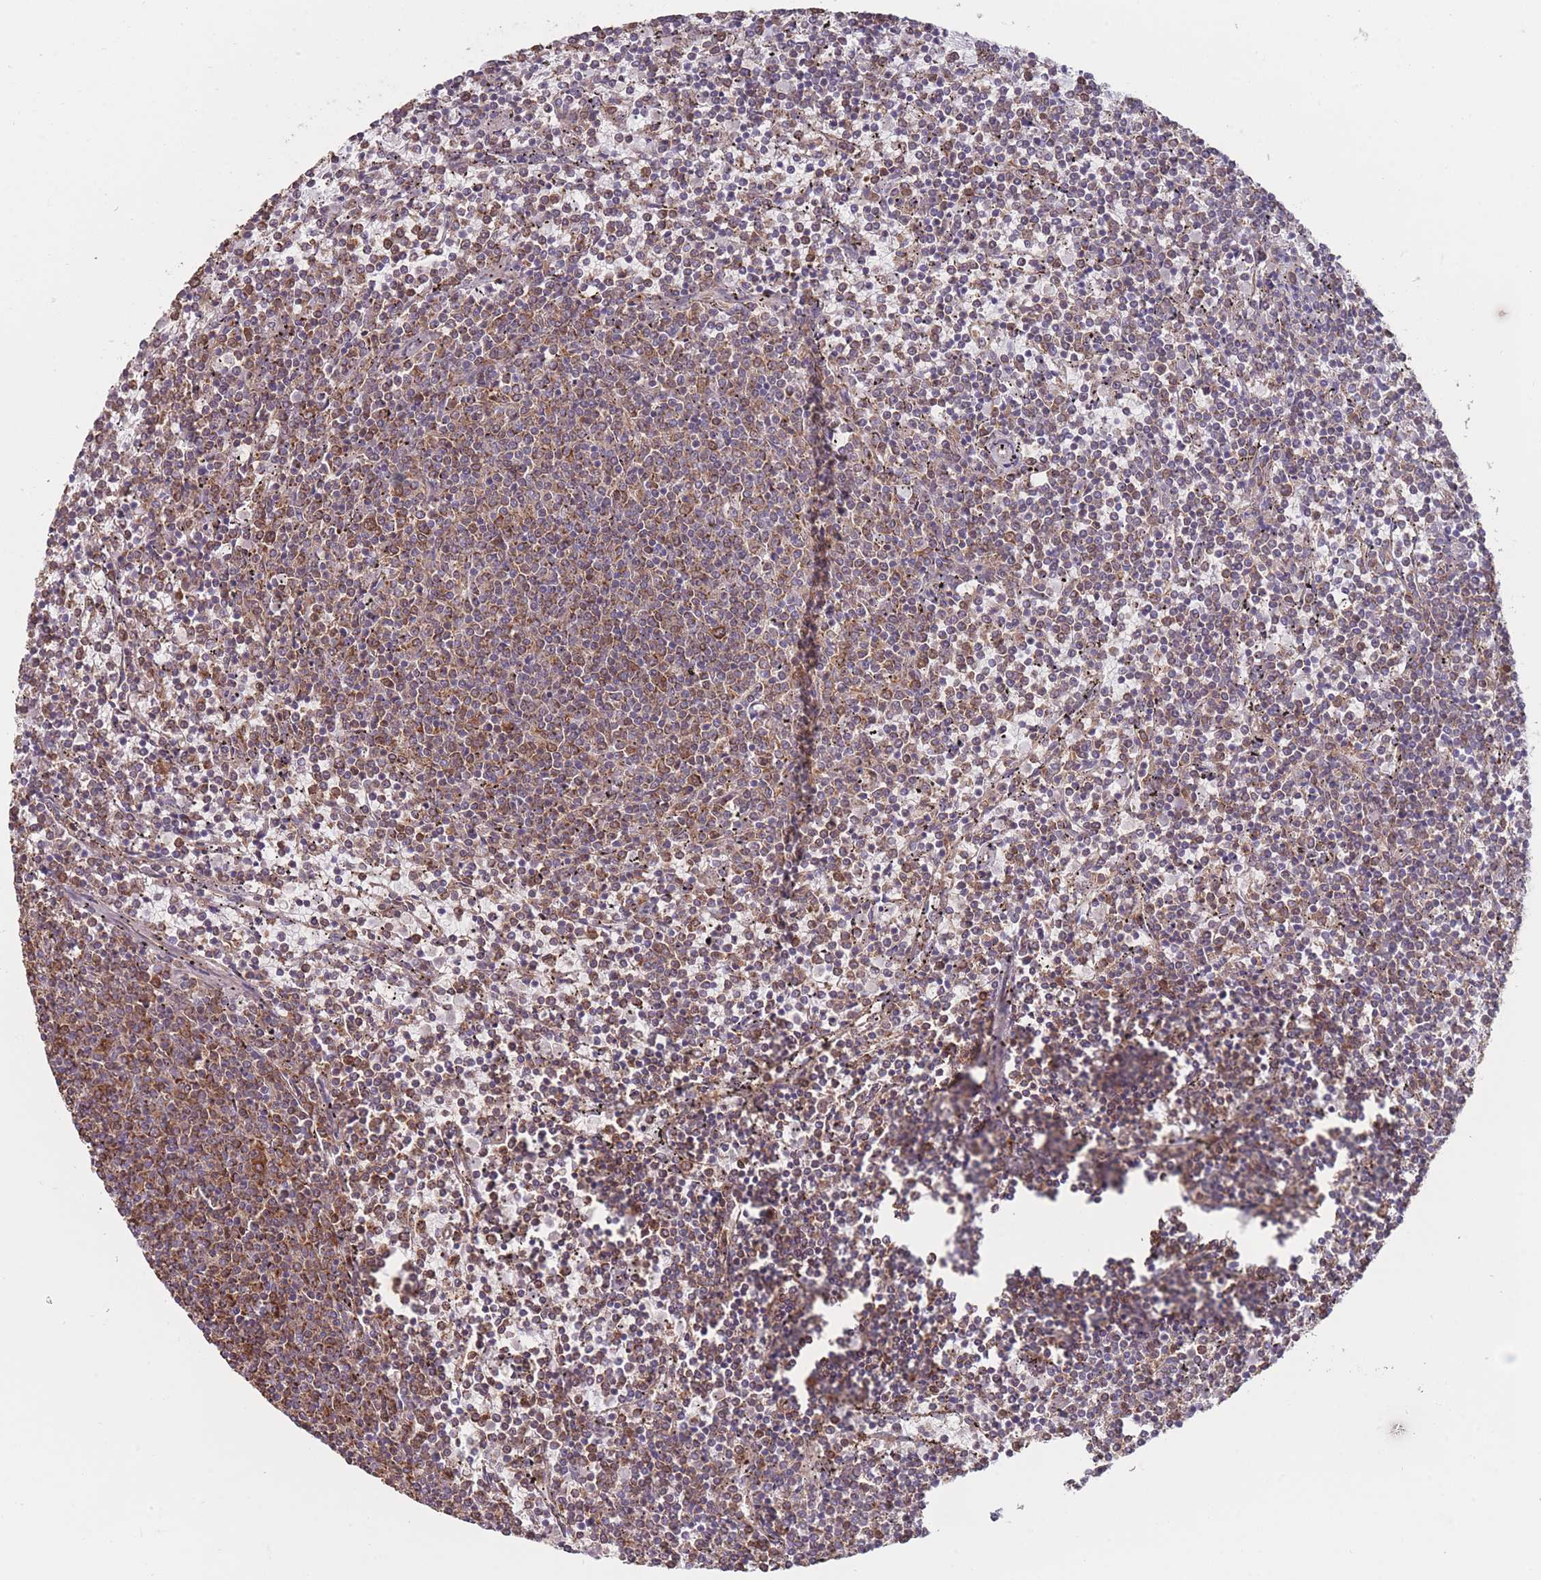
{"staining": {"intensity": "moderate", "quantity": ">75%", "location": "cytoplasmic/membranous"}, "tissue": "lymphoma", "cell_type": "Tumor cells", "image_type": "cancer", "snomed": [{"axis": "morphology", "description": "Malignant lymphoma, non-Hodgkin's type, Low grade"}, {"axis": "topography", "description": "Spleen"}], "caption": "Malignant lymphoma, non-Hodgkin's type (low-grade) tissue exhibits moderate cytoplasmic/membranous positivity in approximately >75% of tumor cells, visualized by immunohistochemistry. (DAB (3,3'-diaminobenzidine) IHC, brown staining for protein, blue staining for nuclei).", "gene": "KIF16B", "patient": {"sex": "female", "age": 50}}